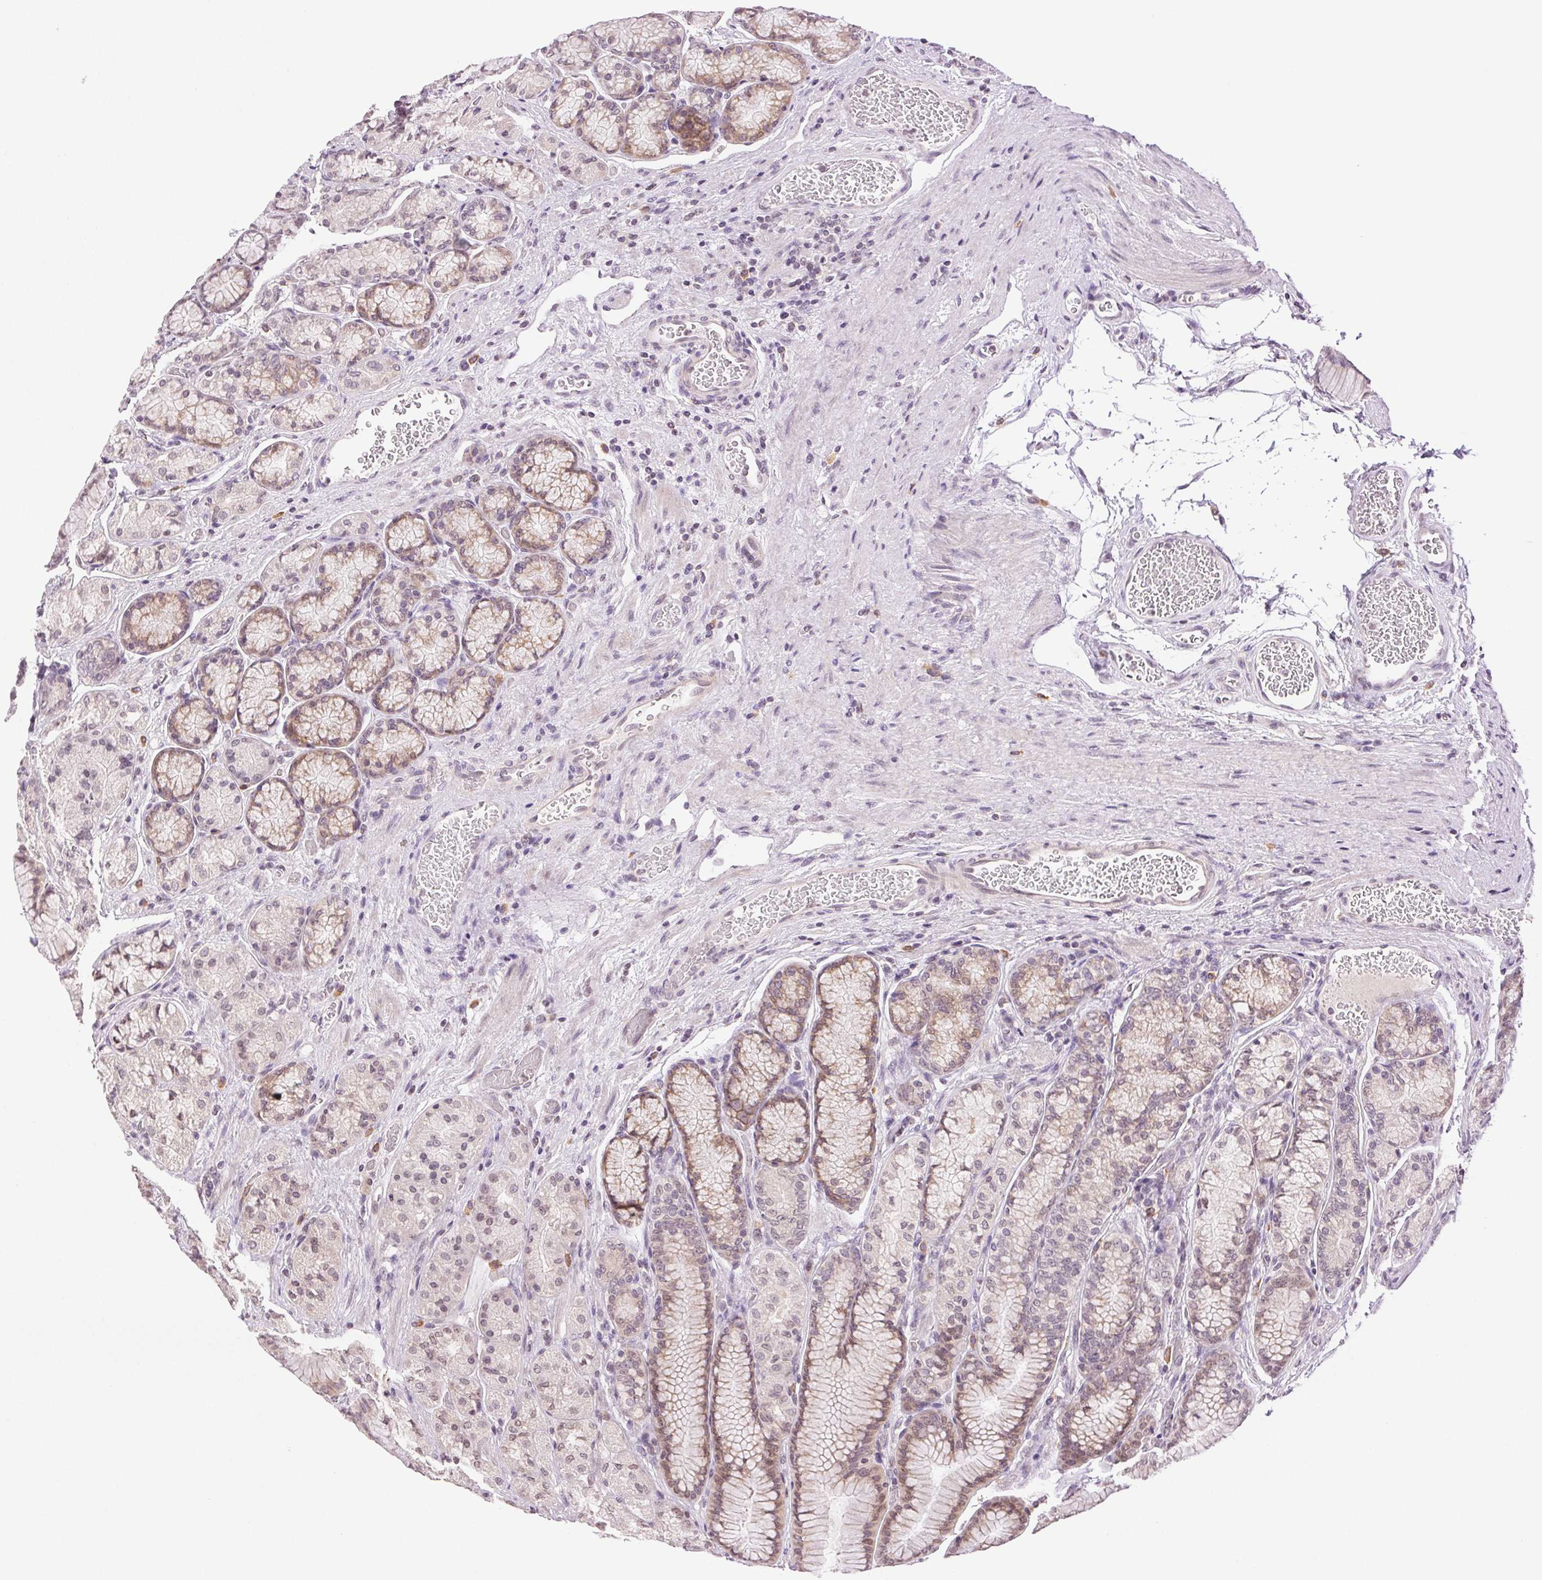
{"staining": {"intensity": "weak", "quantity": "25%-75%", "location": "cytoplasmic/membranous,nuclear"}, "tissue": "stomach", "cell_type": "Glandular cells", "image_type": "normal", "snomed": [{"axis": "morphology", "description": "Normal tissue, NOS"}, {"axis": "morphology", "description": "Adenocarcinoma, NOS"}, {"axis": "morphology", "description": "Adenocarcinoma, High grade"}, {"axis": "topography", "description": "Stomach, upper"}, {"axis": "topography", "description": "Stomach"}], "caption": "Brown immunohistochemical staining in normal stomach demonstrates weak cytoplasmic/membranous,nuclear positivity in approximately 25%-75% of glandular cells. The protein is shown in brown color, while the nuclei are stained blue.", "gene": "TNNT3", "patient": {"sex": "female", "age": 65}}